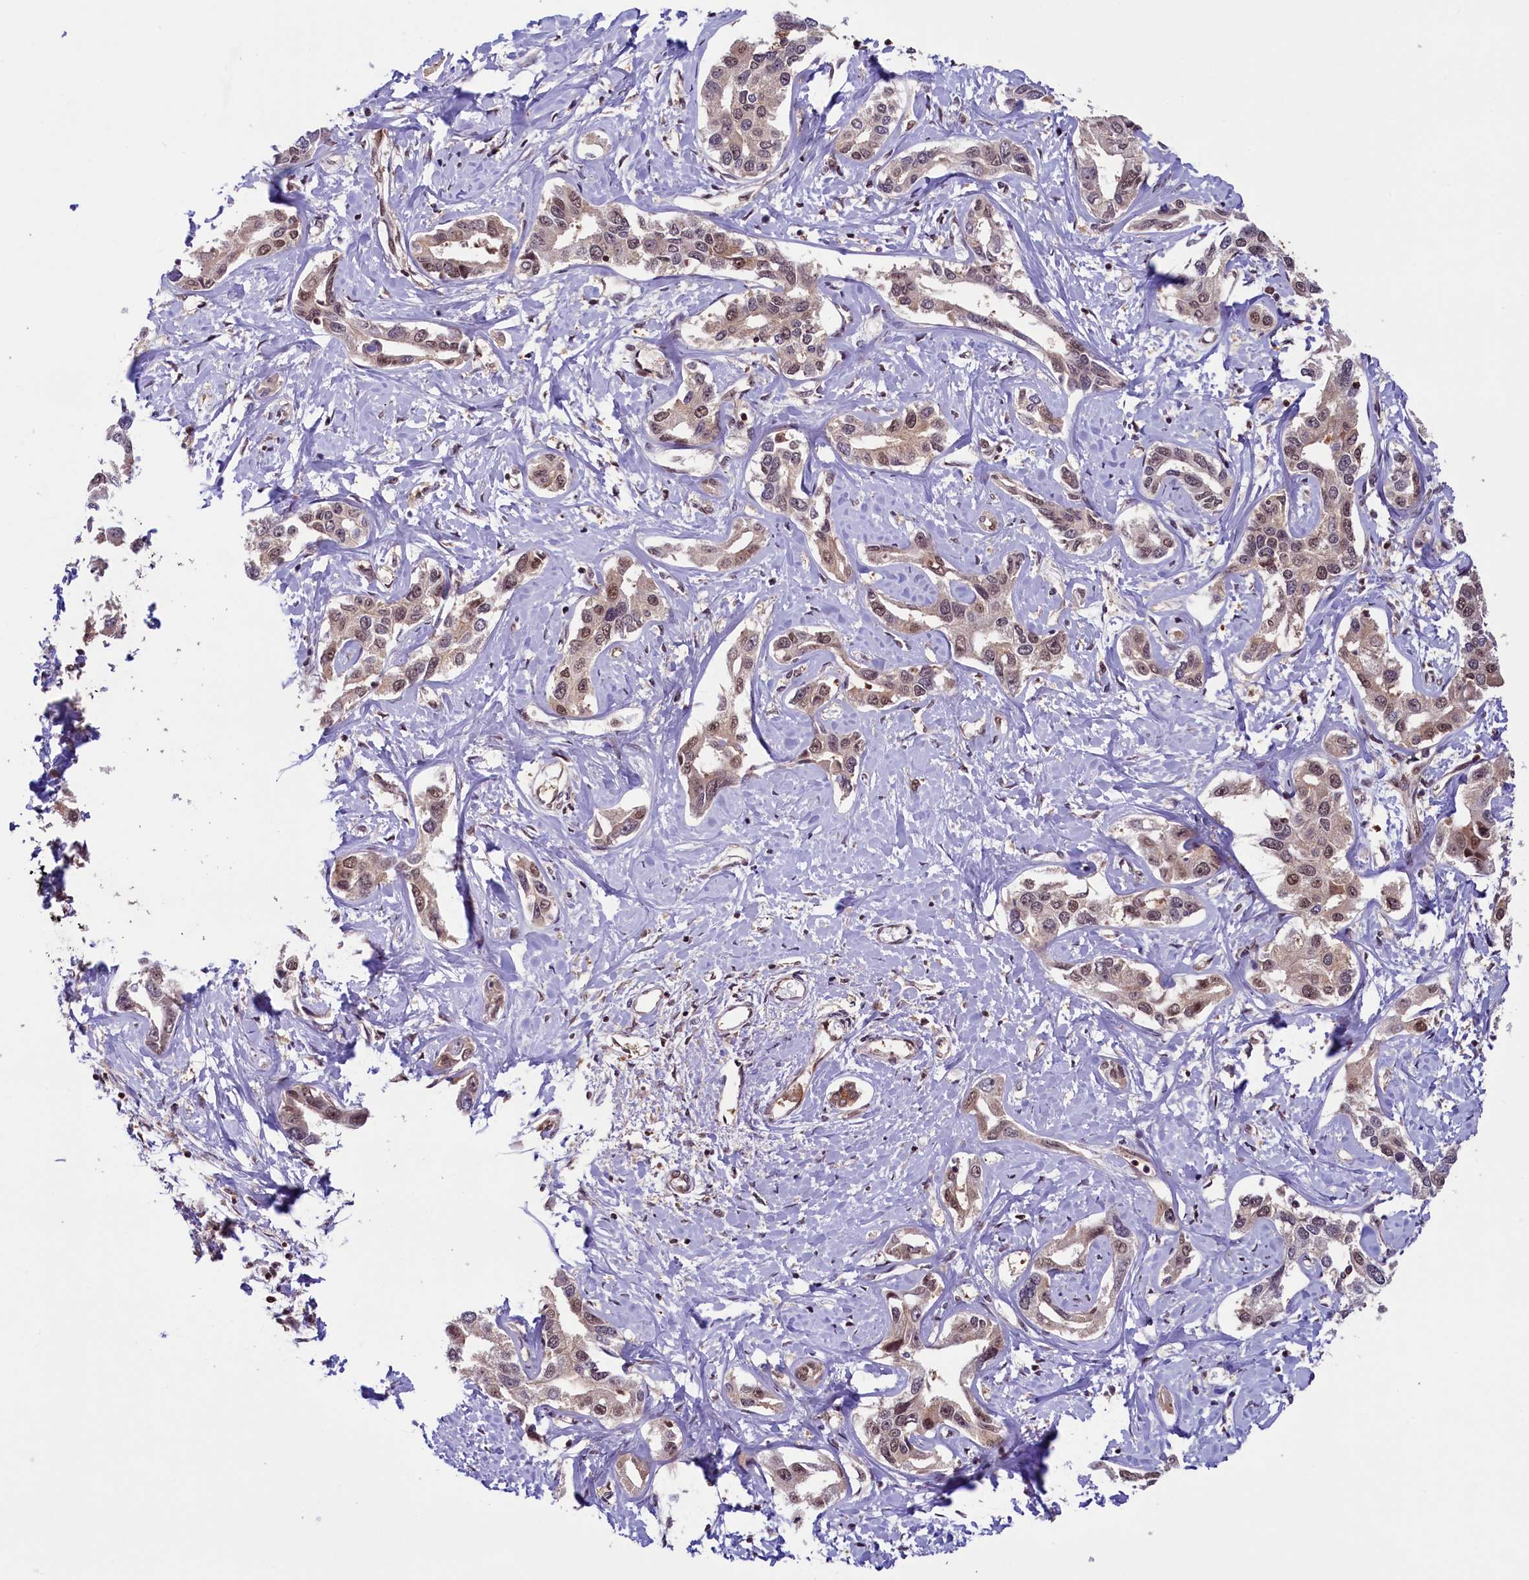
{"staining": {"intensity": "moderate", "quantity": ">75%", "location": "nuclear"}, "tissue": "liver cancer", "cell_type": "Tumor cells", "image_type": "cancer", "snomed": [{"axis": "morphology", "description": "Cholangiocarcinoma"}, {"axis": "topography", "description": "Liver"}], "caption": "Brown immunohistochemical staining in liver cancer (cholangiocarcinoma) exhibits moderate nuclear positivity in about >75% of tumor cells.", "gene": "SLC7A6OS", "patient": {"sex": "male", "age": 59}}